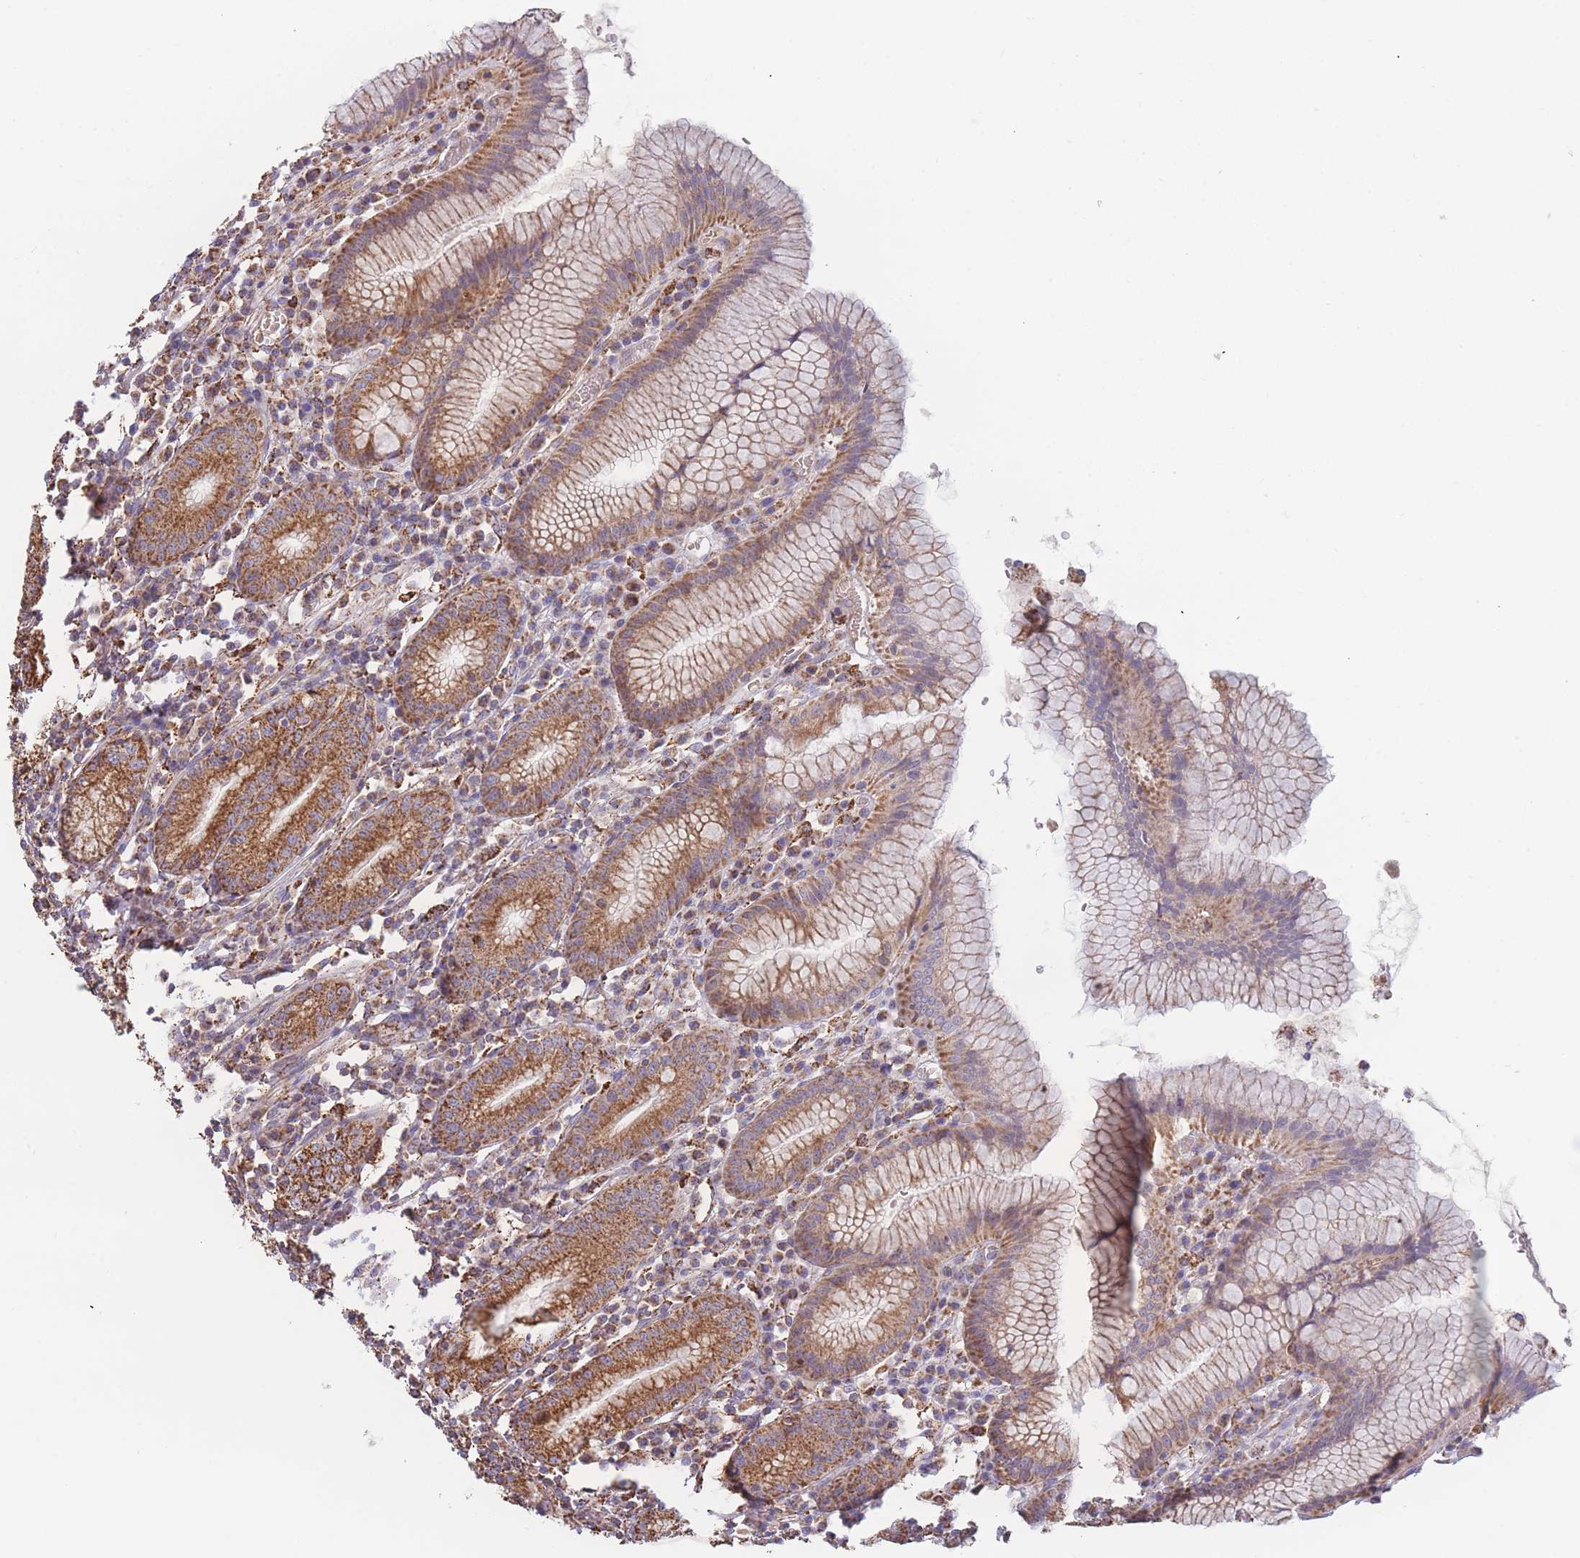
{"staining": {"intensity": "strong", "quantity": "25%-75%", "location": "cytoplasmic/membranous"}, "tissue": "stomach", "cell_type": "Glandular cells", "image_type": "normal", "snomed": [{"axis": "morphology", "description": "Normal tissue, NOS"}, {"axis": "topography", "description": "Stomach"}], "caption": "The image shows immunohistochemical staining of unremarkable stomach. There is strong cytoplasmic/membranous positivity is appreciated in approximately 25%-75% of glandular cells.", "gene": "MRPL17", "patient": {"sex": "male", "age": 55}}